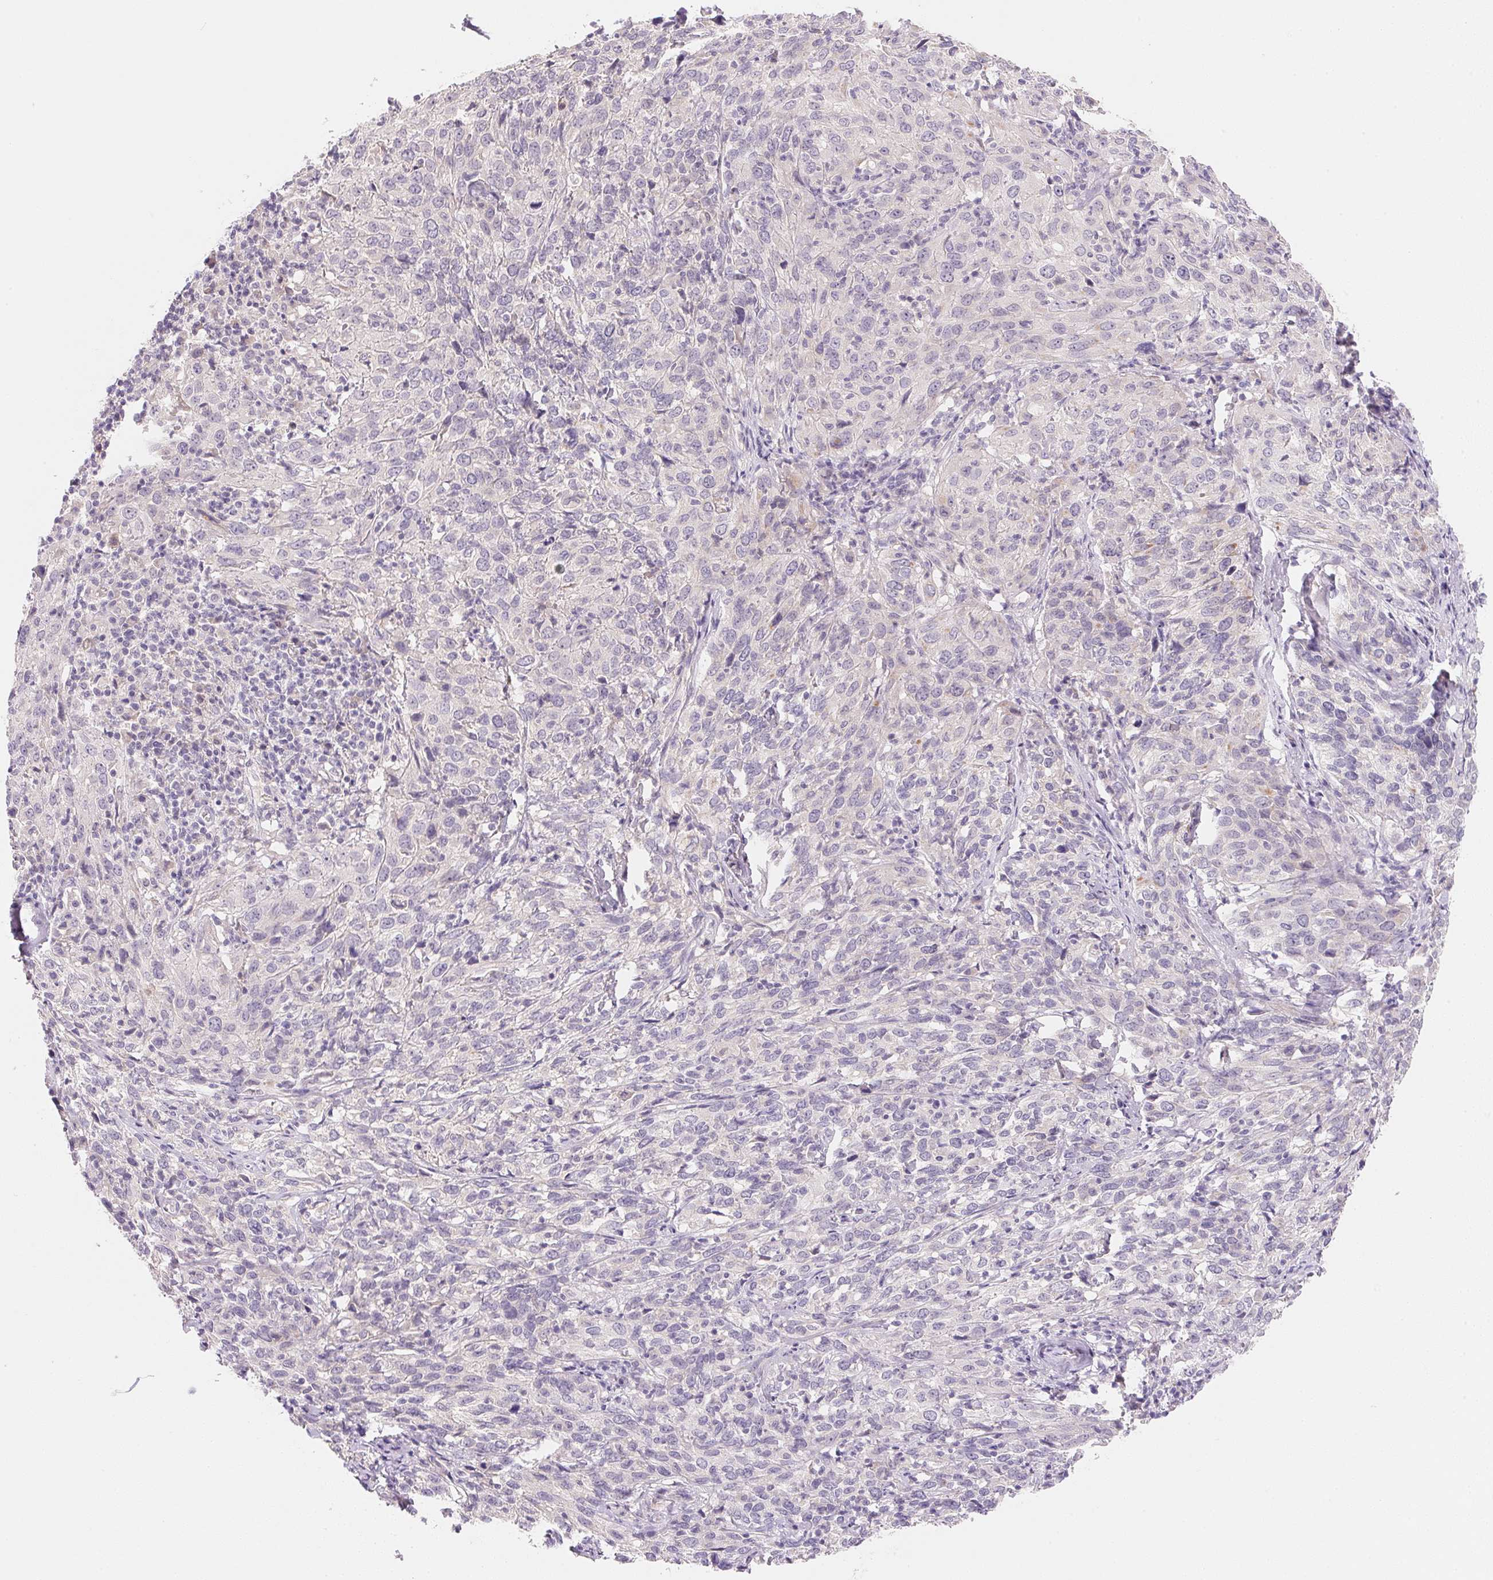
{"staining": {"intensity": "negative", "quantity": "none", "location": "none"}, "tissue": "cervical cancer", "cell_type": "Tumor cells", "image_type": "cancer", "snomed": [{"axis": "morphology", "description": "Squamous cell carcinoma, NOS"}, {"axis": "topography", "description": "Cervix"}], "caption": "Tumor cells are negative for brown protein staining in cervical cancer.", "gene": "MCOLN3", "patient": {"sex": "female", "age": 51}}